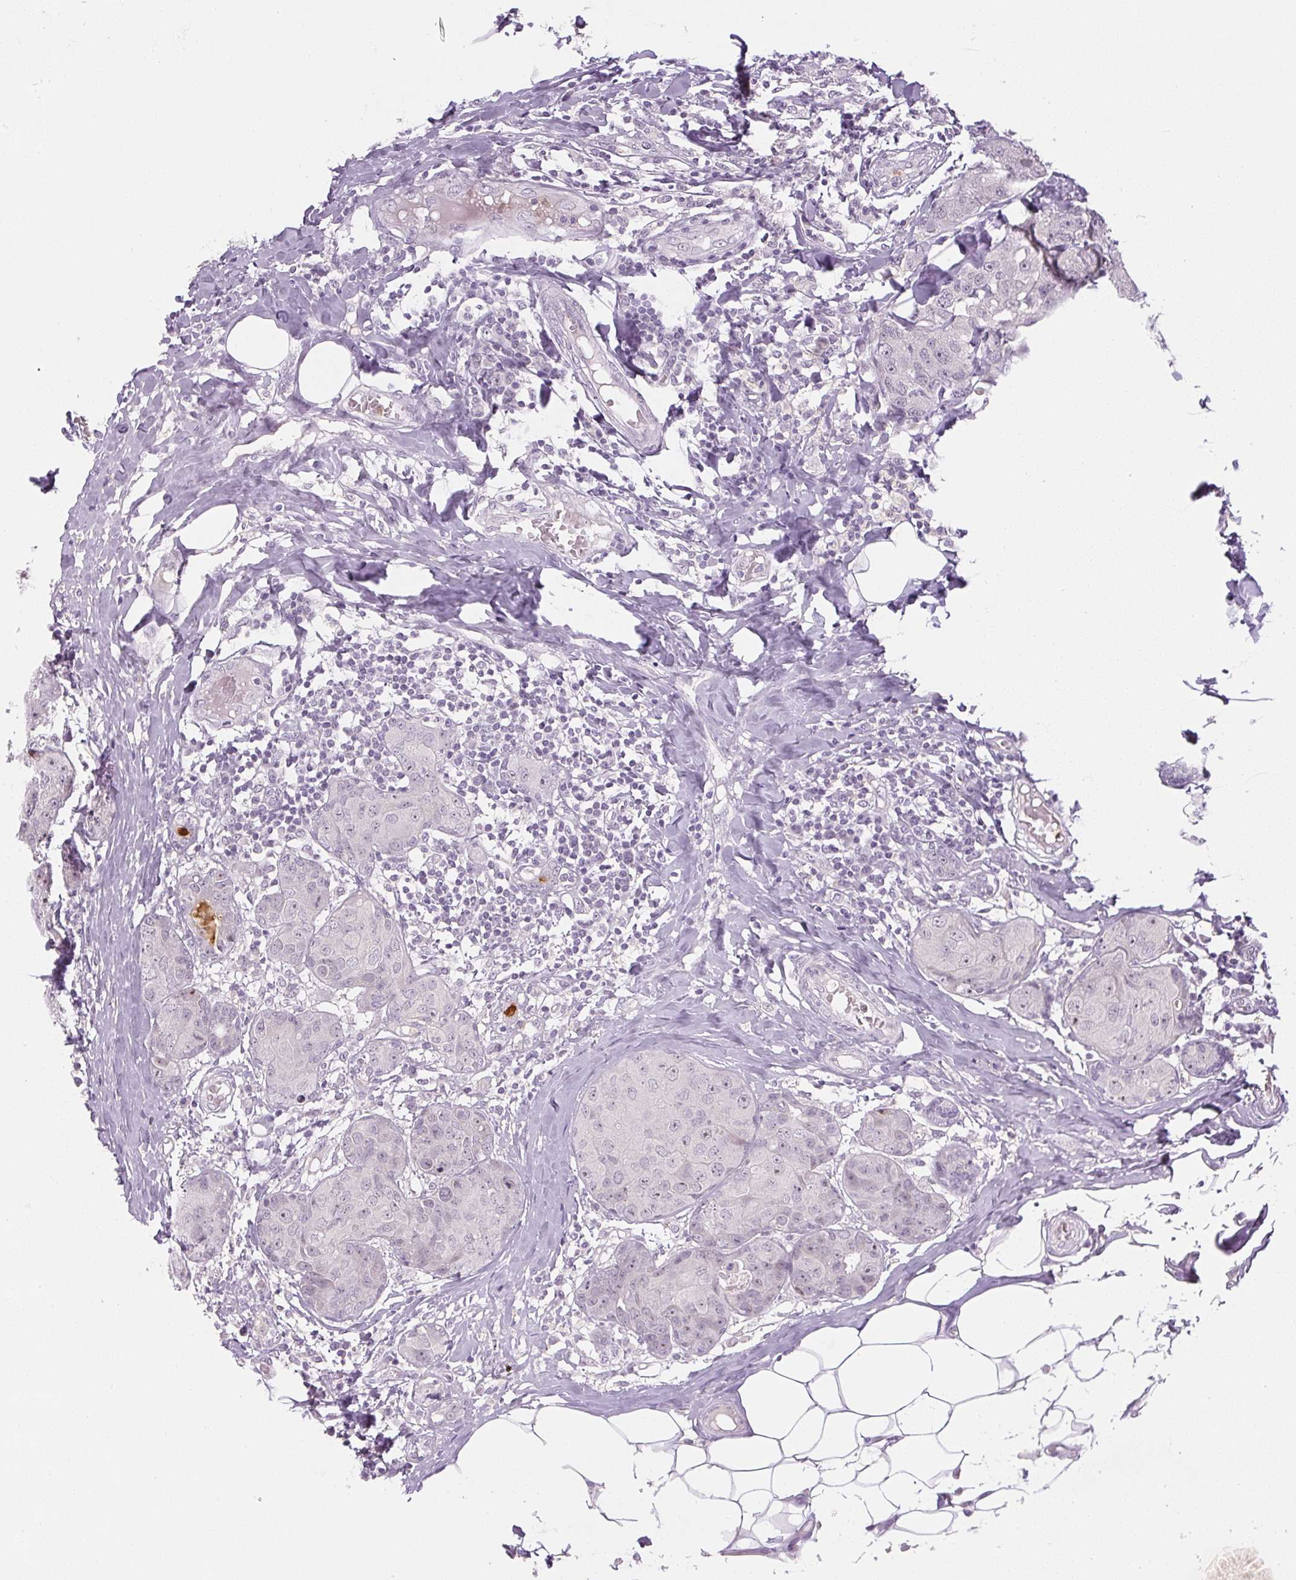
{"staining": {"intensity": "negative", "quantity": "none", "location": "none"}, "tissue": "breast cancer", "cell_type": "Tumor cells", "image_type": "cancer", "snomed": [{"axis": "morphology", "description": "Duct carcinoma"}, {"axis": "topography", "description": "Breast"}], "caption": "DAB immunohistochemical staining of human breast infiltrating ductal carcinoma demonstrates no significant staining in tumor cells.", "gene": "SGF29", "patient": {"sex": "female", "age": 43}}